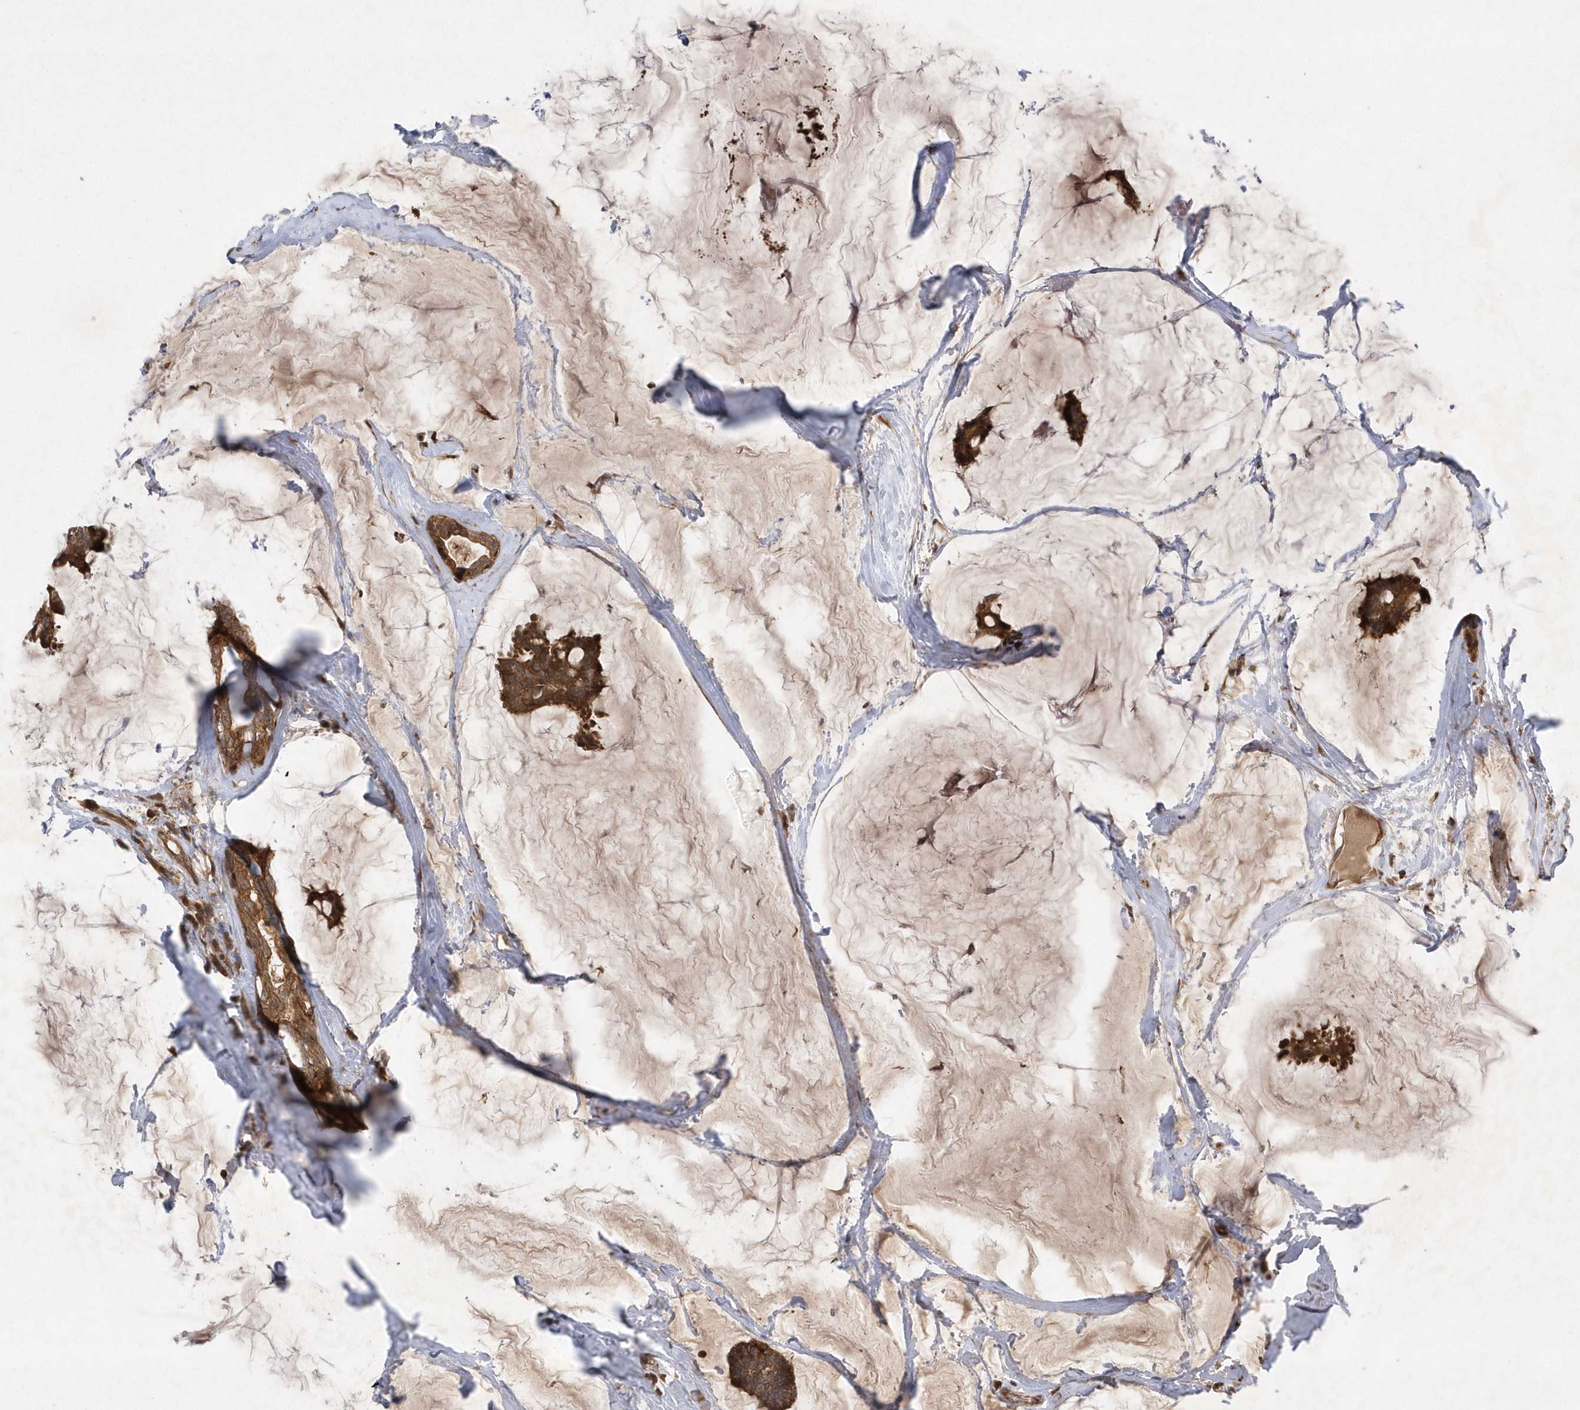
{"staining": {"intensity": "strong", "quantity": ">75%", "location": "cytoplasmic/membranous"}, "tissue": "breast cancer", "cell_type": "Tumor cells", "image_type": "cancer", "snomed": [{"axis": "morphology", "description": "Duct carcinoma"}, {"axis": "topography", "description": "Breast"}], "caption": "Immunohistochemistry (IHC) of human intraductal carcinoma (breast) exhibits high levels of strong cytoplasmic/membranous positivity in approximately >75% of tumor cells.", "gene": "GFM2", "patient": {"sex": "female", "age": 93}}